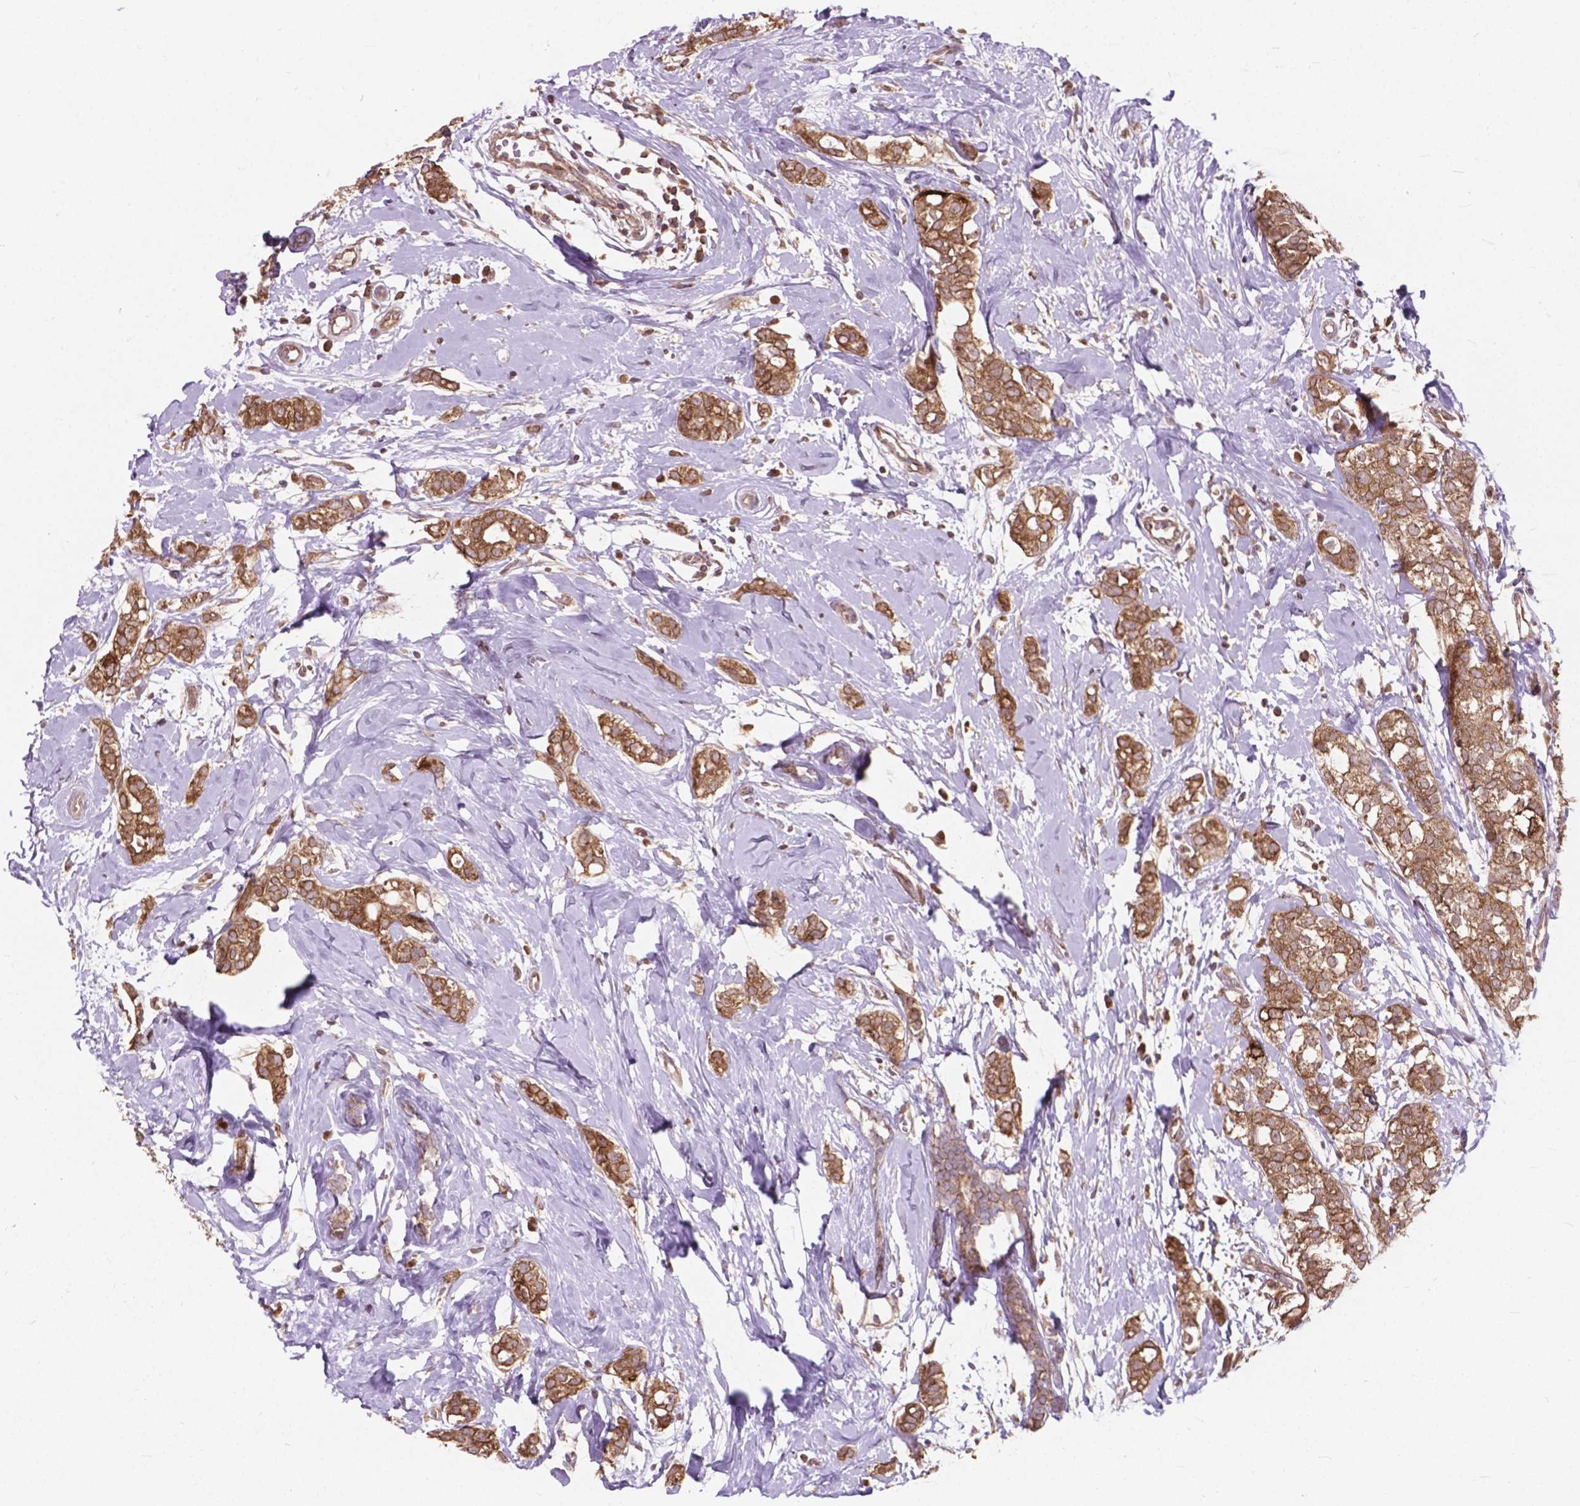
{"staining": {"intensity": "moderate", "quantity": ">75%", "location": "cytoplasmic/membranous"}, "tissue": "breast cancer", "cell_type": "Tumor cells", "image_type": "cancer", "snomed": [{"axis": "morphology", "description": "Duct carcinoma"}, {"axis": "topography", "description": "Breast"}], "caption": "A histopathology image of human intraductal carcinoma (breast) stained for a protein demonstrates moderate cytoplasmic/membranous brown staining in tumor cells.", "gene": "MRPL33", "patient": {"sex": "female", "age": 40}}